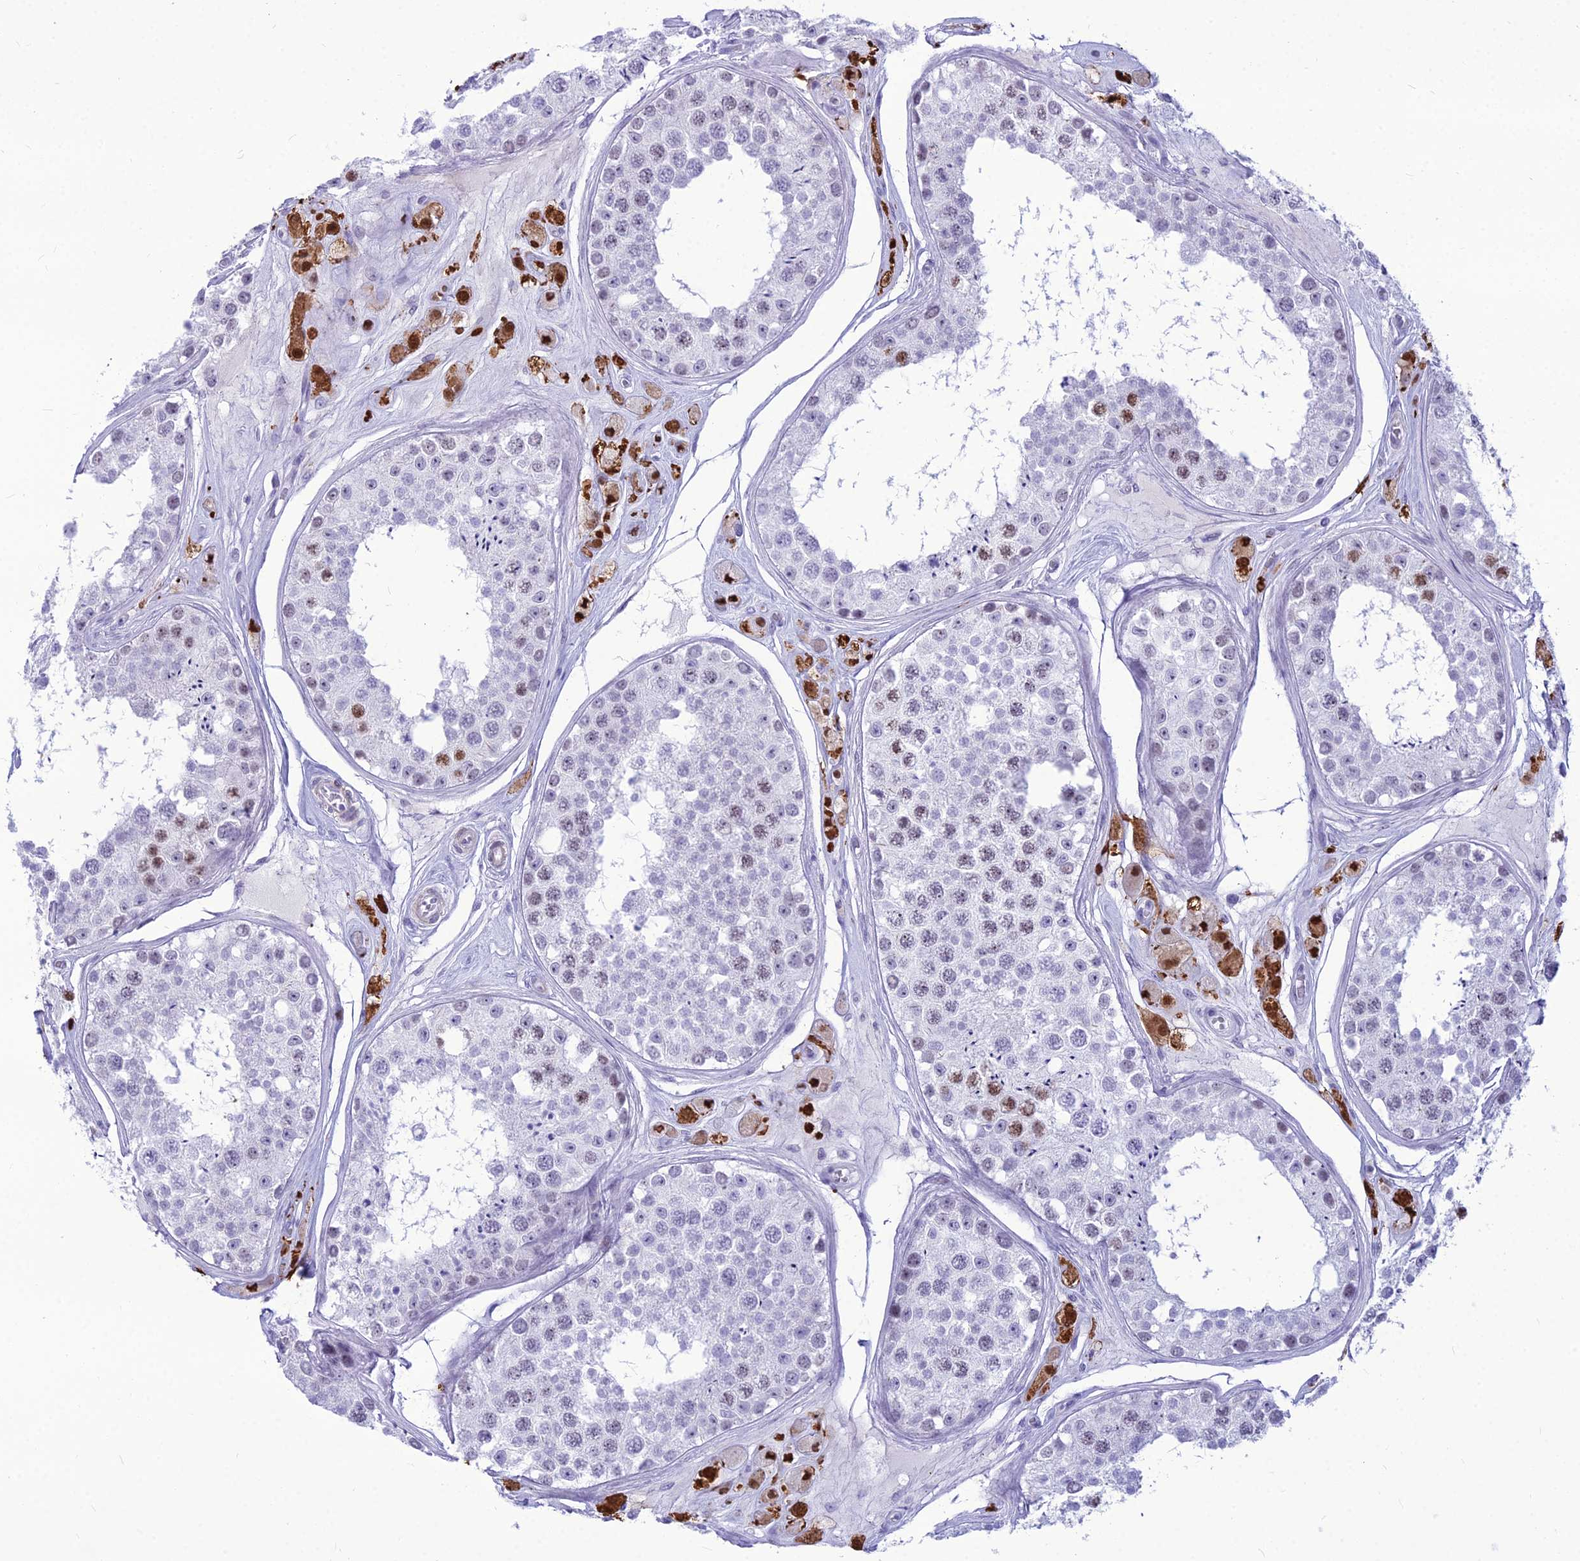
{"staining": {"intensity": "moderate", "quantity": "<25%", "location": "nuclear"}, "tissue": "testis", "cell_type": "Cells in seminiferous ducts", "image_type": "normal", "snomed": [{"axis": "morphology", "description": "Normal tissue, NOS"}, {"axis": "topography", "description": "Testis"}], "caption": "Cells in seminiferous ducts display low levels of moderate nuclear staining in about <25% of cells in normal human testis. The staining was performed using DAB (3,3'-diaminobenzidine) to visualize the protein expression in brown, while the nuclei were stained in blue with hematoxylin (Magnification: 20x).", "gene": "DHX40", "patient": {"sex": "male", "age": 25}}